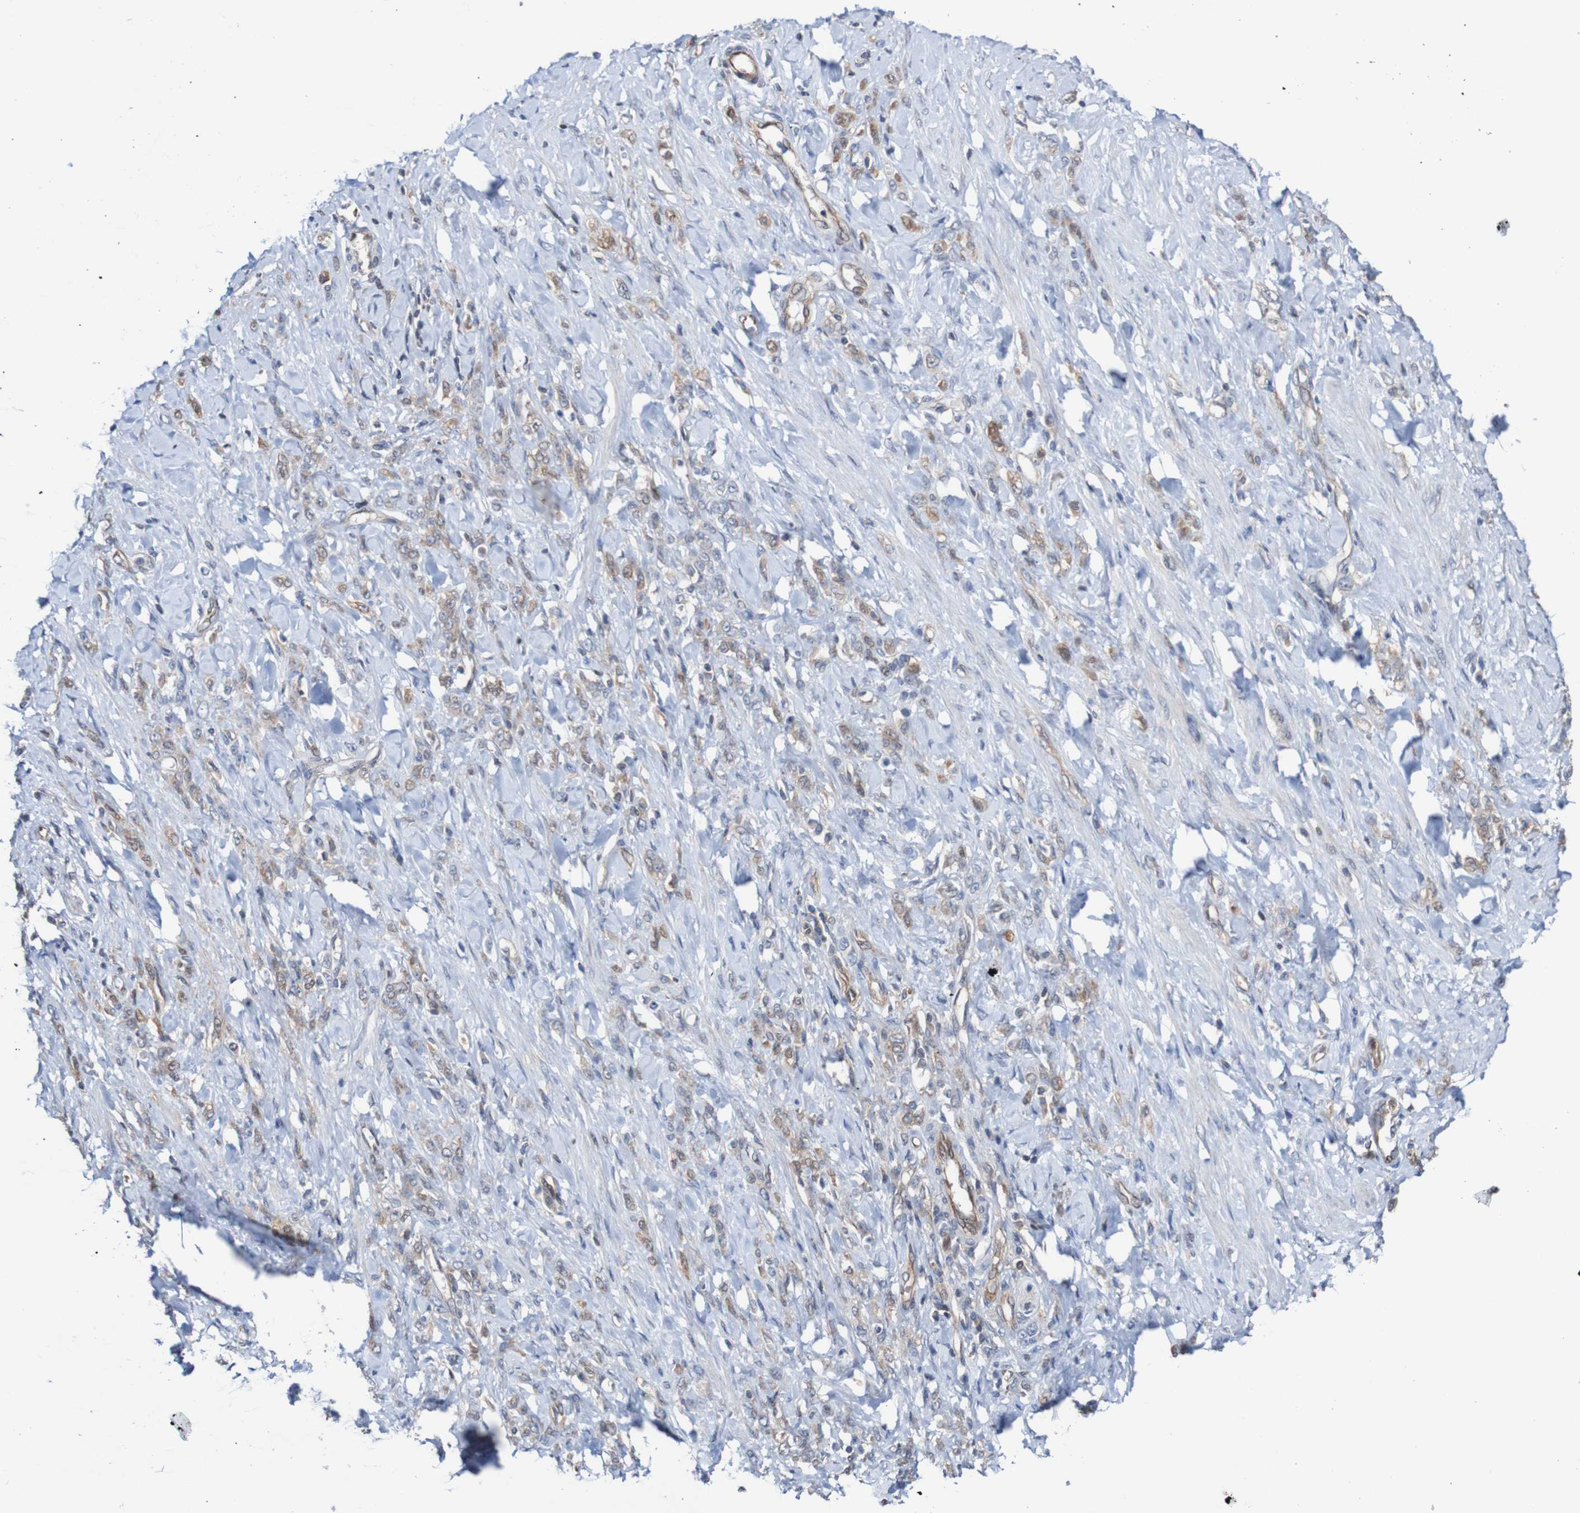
{"staining": {"intensity": "weak", "quantity": "25%-75%", "location": "cytoplasmic/membranous"}, "tissue": "stomach cancer", "cell_type": "Tumor cells", "image_type": "cancer", "snomed": [{"axis": "morphology", "description": "Adenocarcinoma, NOS"}, {"axis": "topography", "description": "Stomach"}], "caption": "Weak cytoplasmic/membranous staining is appreciated in approximately 25%-75% of tumor cells in stomach adenocarcinoma.", "gene": "RIGI", "patient": {"sex": "male", "age": 82}}